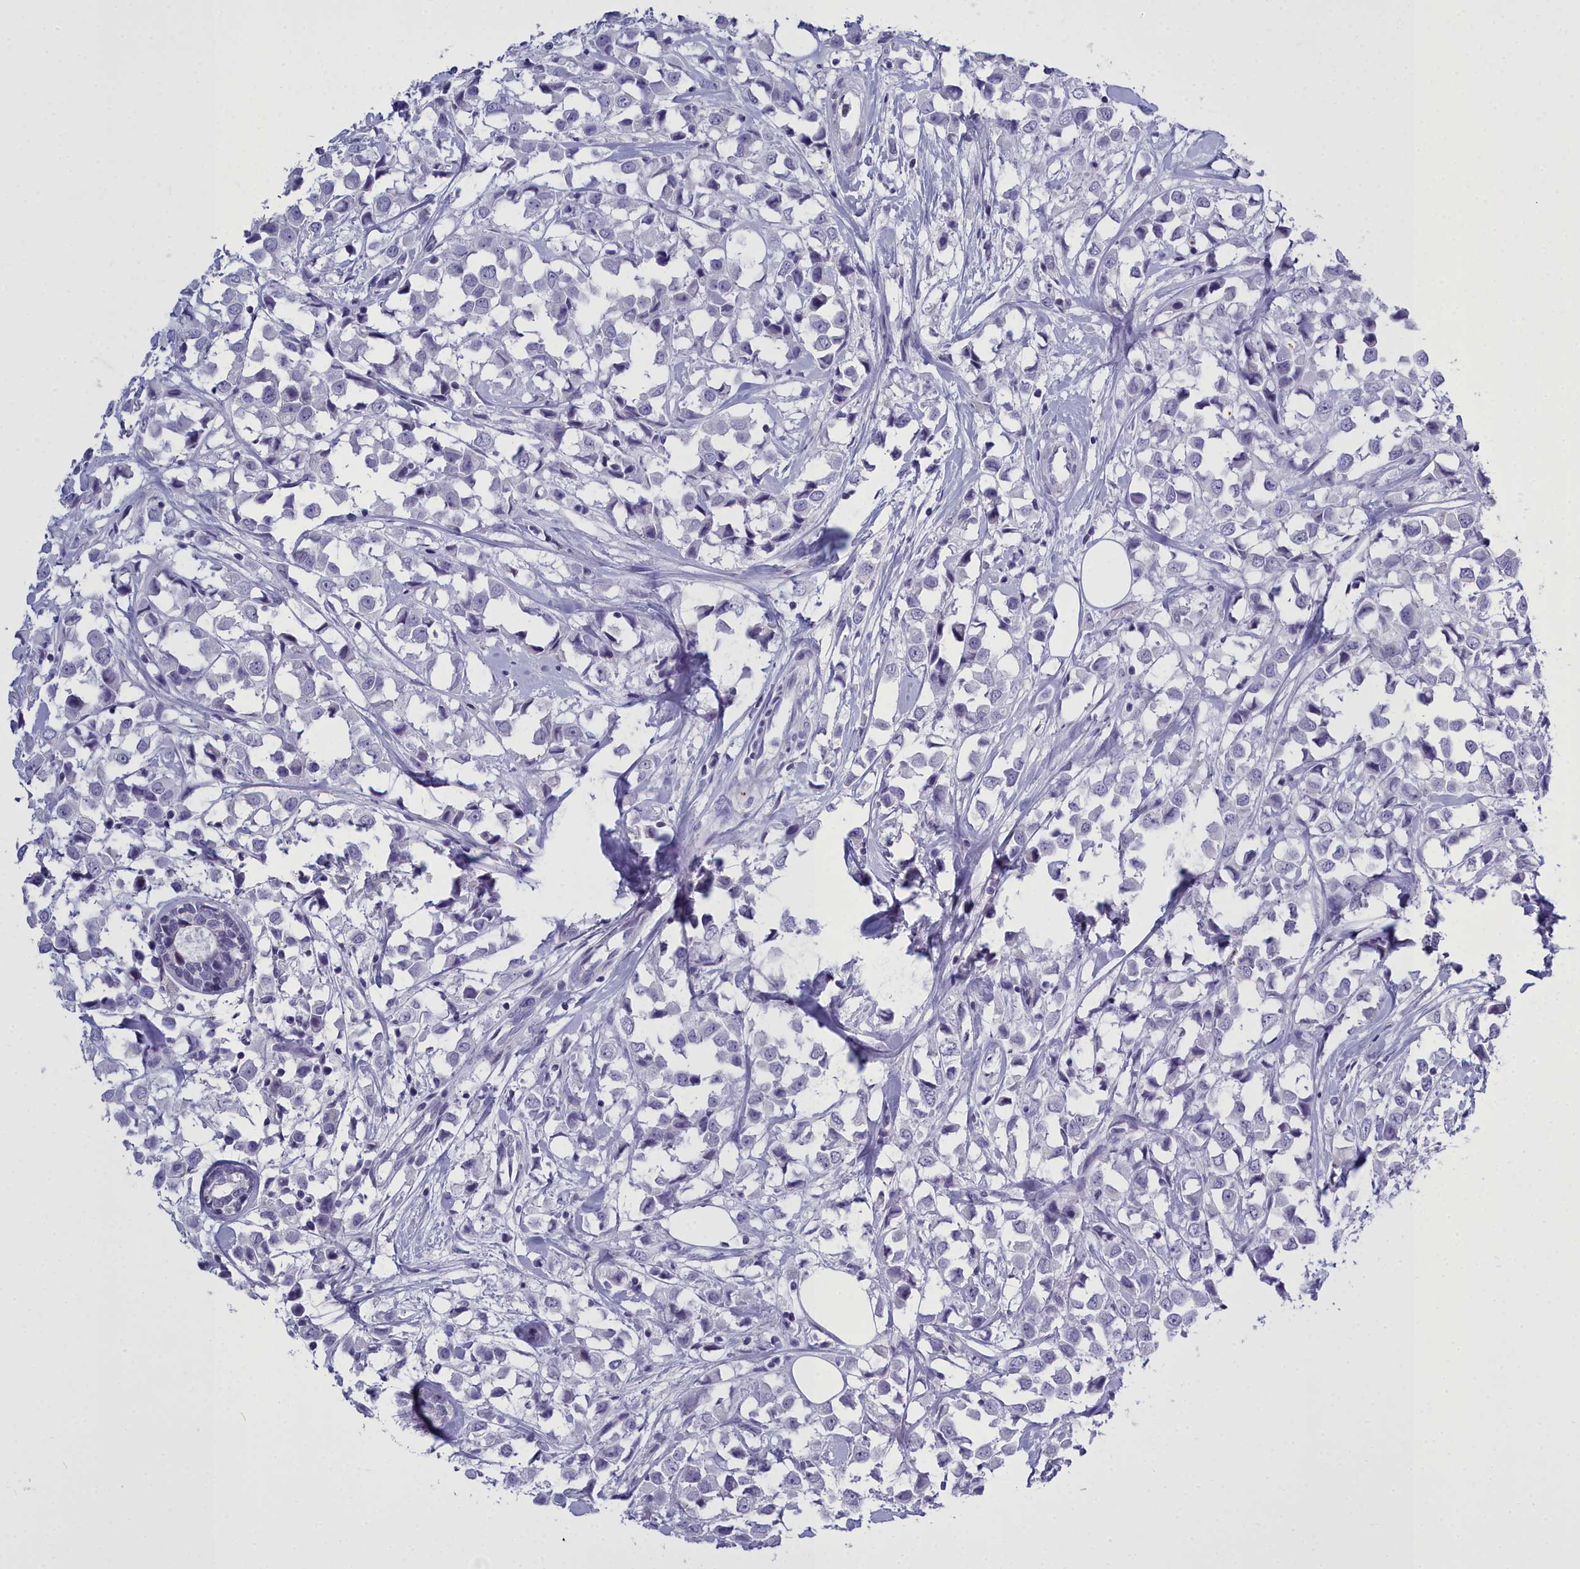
{"staining": {"intensity": "negative", "quantity": "none", "location": "none"}, "tissue": "breast cancer", "cell_type": "Tumor cells", "image_type": "cancer", "snomed": [{"axis": "morphology", "description": "Duct carcinoma"}, {"axis": "topography", "description": "Breast"}], "caption": "High power microscopy photomicrograph of an immunohistochemistry (IHC) image of breast invasive ductal carcinoma, revealing no significant staining in tumor cells.", "gene": "MAP6", "patient": {"sex": "female", "age": 61}}